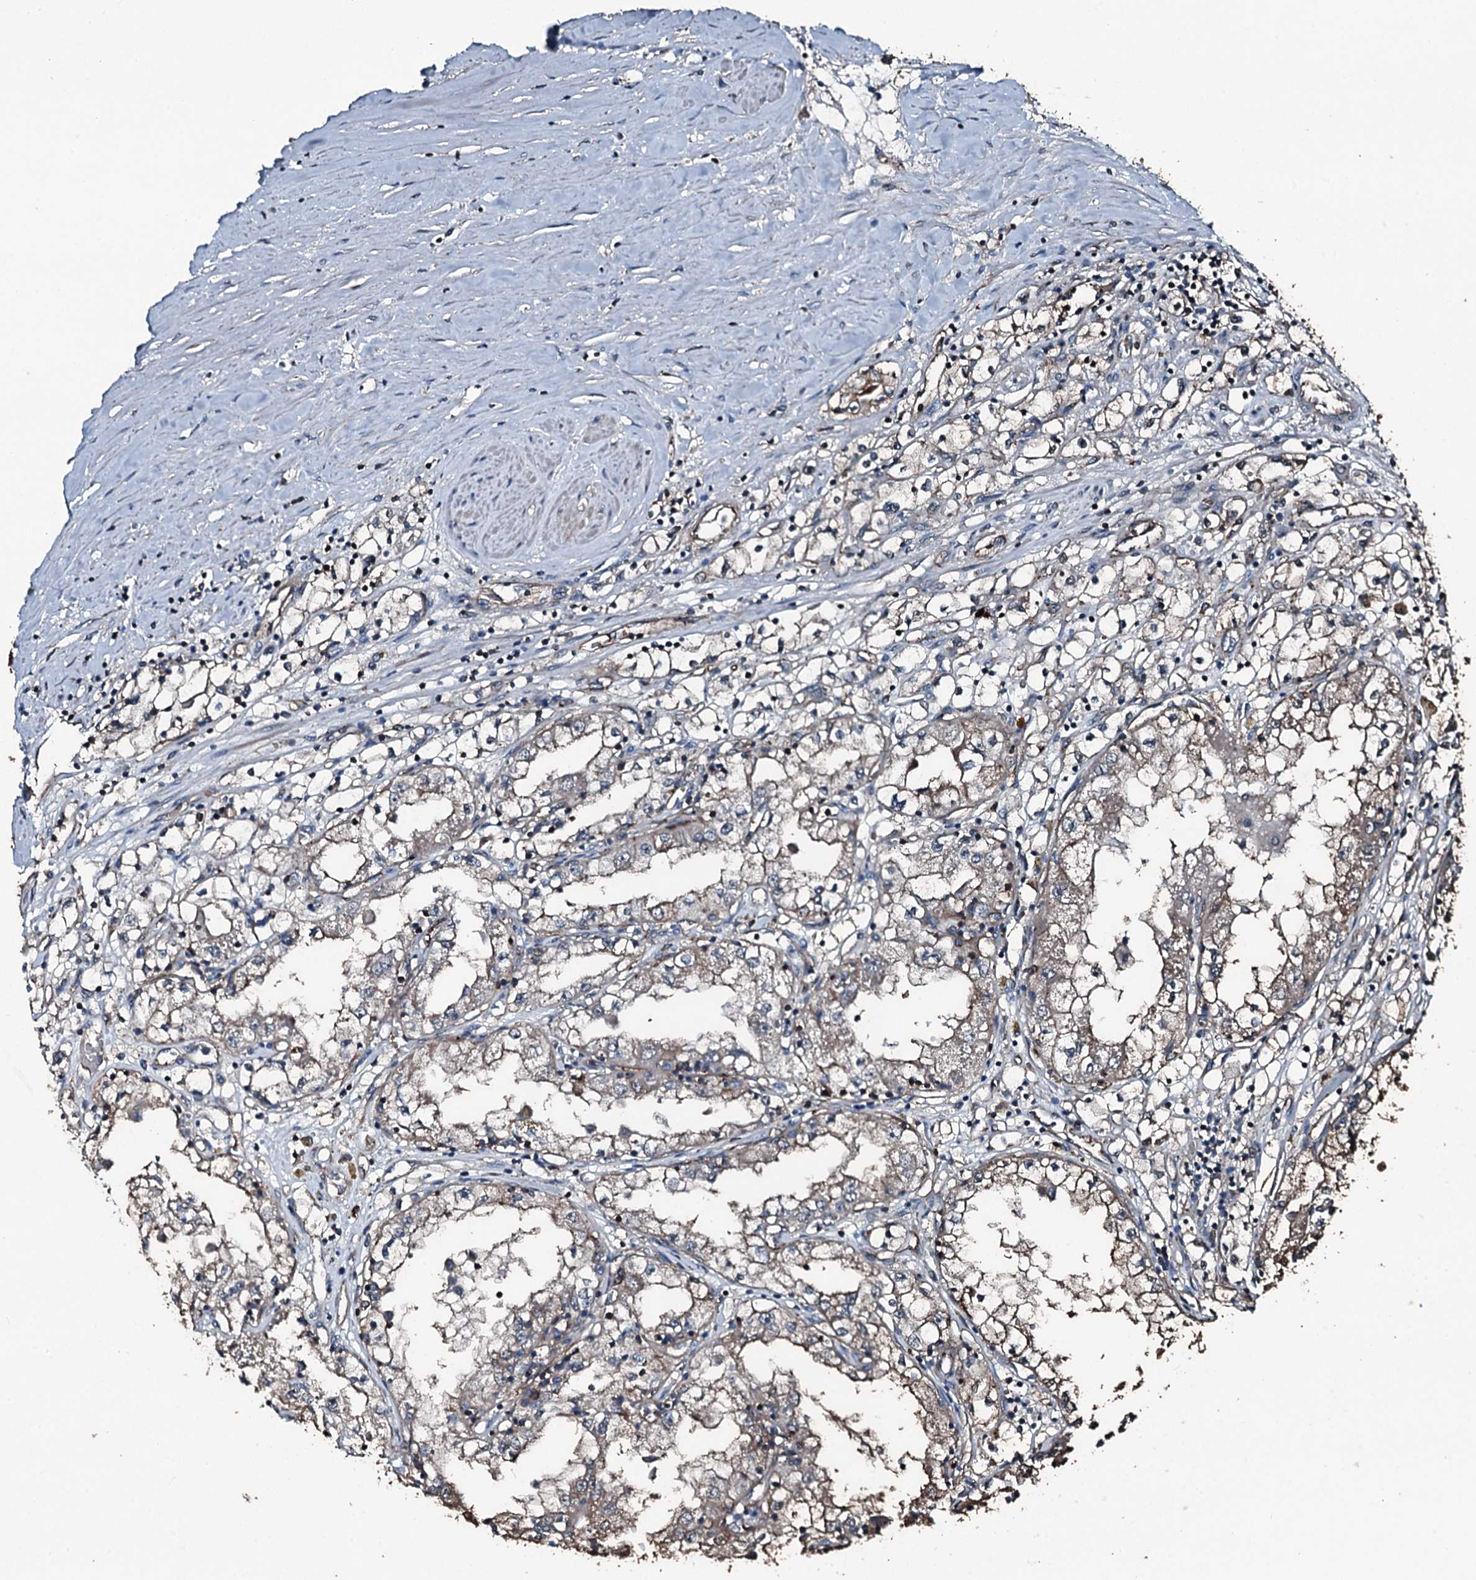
{"staining": {"intensity": "weak", "quantity": "<25%", "location": "cytoplasmic/membranous"}, "tissue": "renal cancer", "cell_type": "Tumor cells", "image_type": "cancer", "snomed": [{"axis": "morphology", "description": "Adenocarcinoma, NOS"}, {"axis": "topography", "description": "Kidney"}], "caption": "Immunohistochemistry (IHC) image of human renal cancer (adenocarcinoma) stained for a protein (brown), which displays no positivity in tumor cells.", "gene": "SLC25A38", "patient": {"sex": "male", "age": 56}}